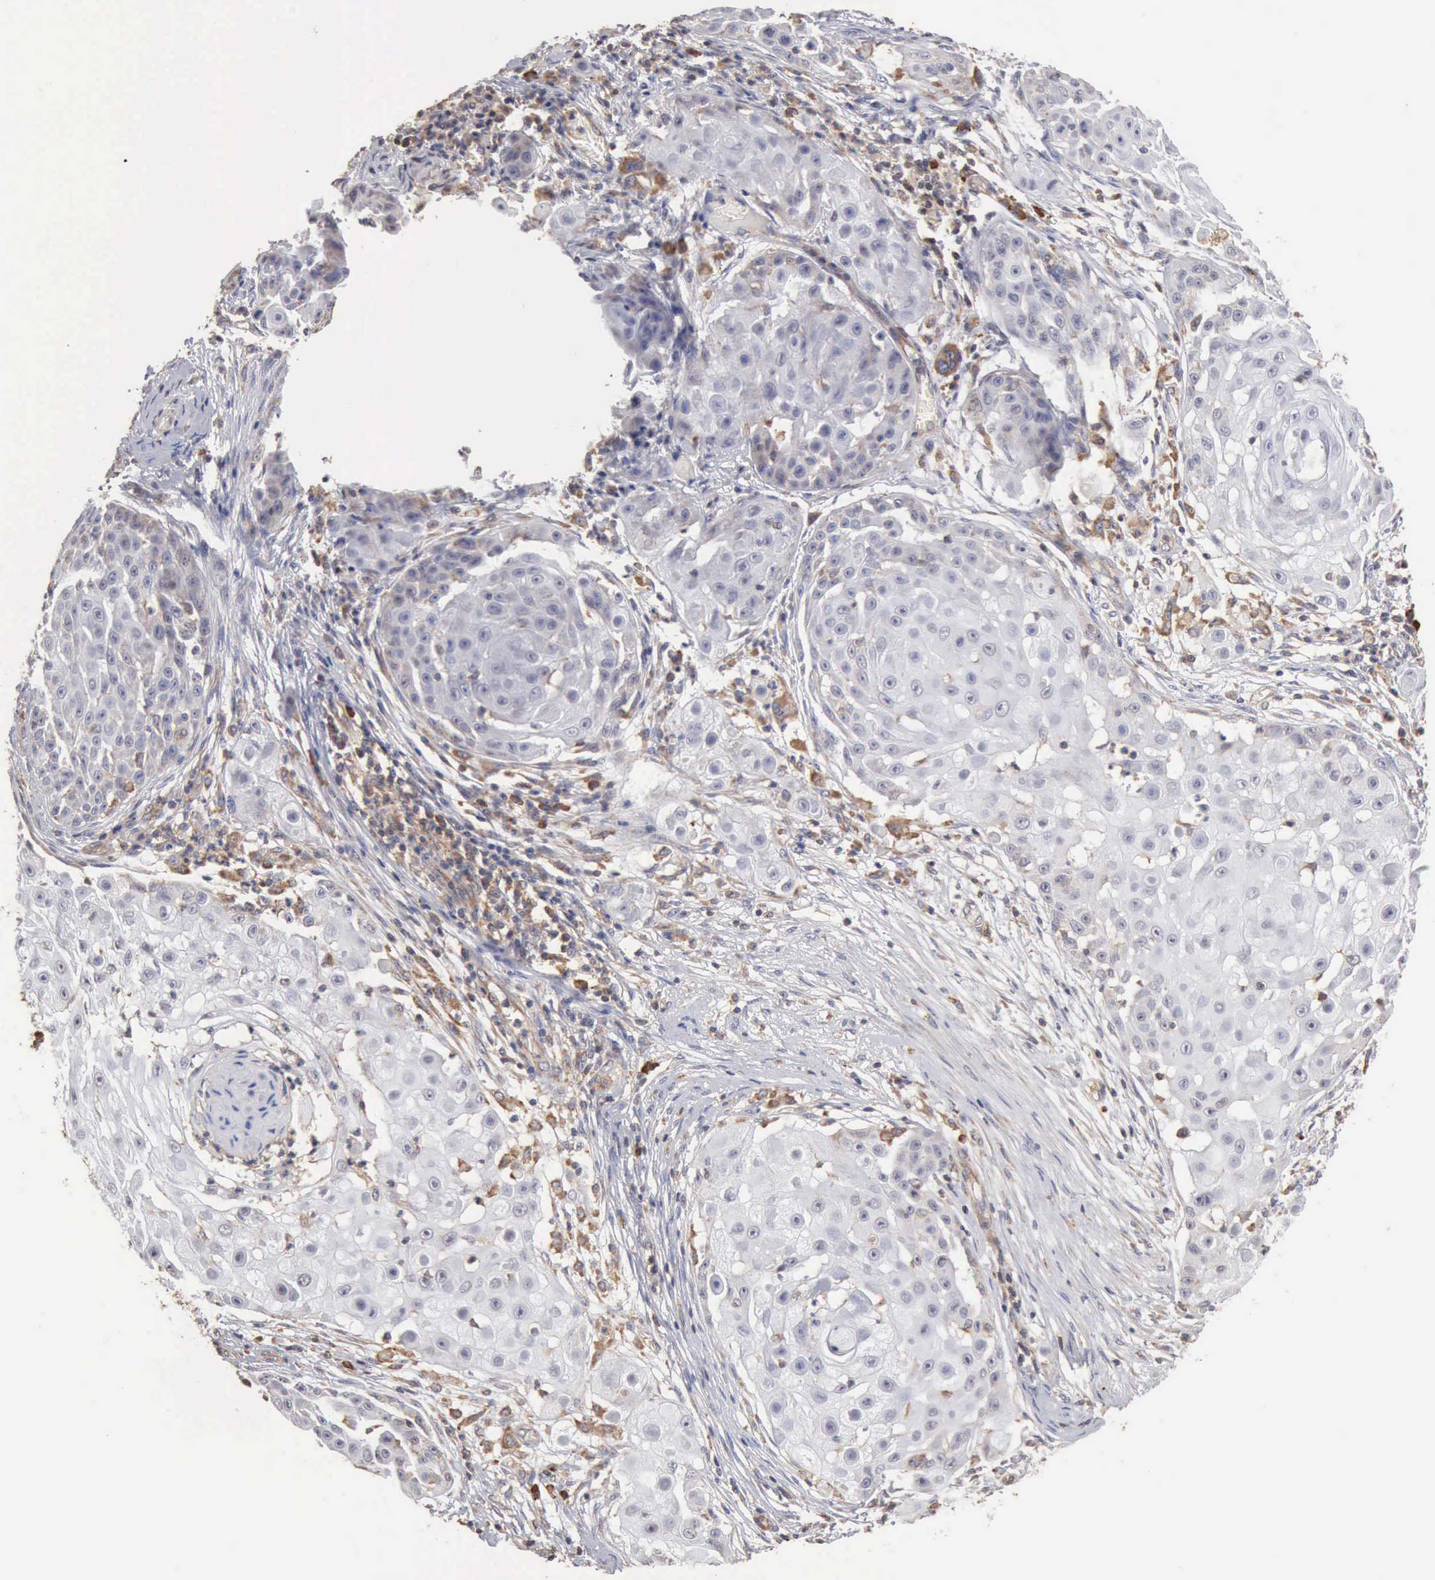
{"staining": {"intensity": "negative", "quantity": "none", "location": "none"}, "tissue": "skin cancer", "cell_type": "Tumor cells", "image_type": "cancer", "snomed": [{"axis": "morphology", "description": "Squamous cell carcinoma, NOS"}, {"axis": "topography", "description": "Skin"}], "caption": "The immunohistochemistry micrograph has no significant positivity in tumor cells of skin cancer tissue. (Stains: DAB IHC with hematoxylin counter stain, Microscopy: brightfield microscopy at high magnification).", "gene": "GPR101", "patient": {"sex": "female", "age": 57}}